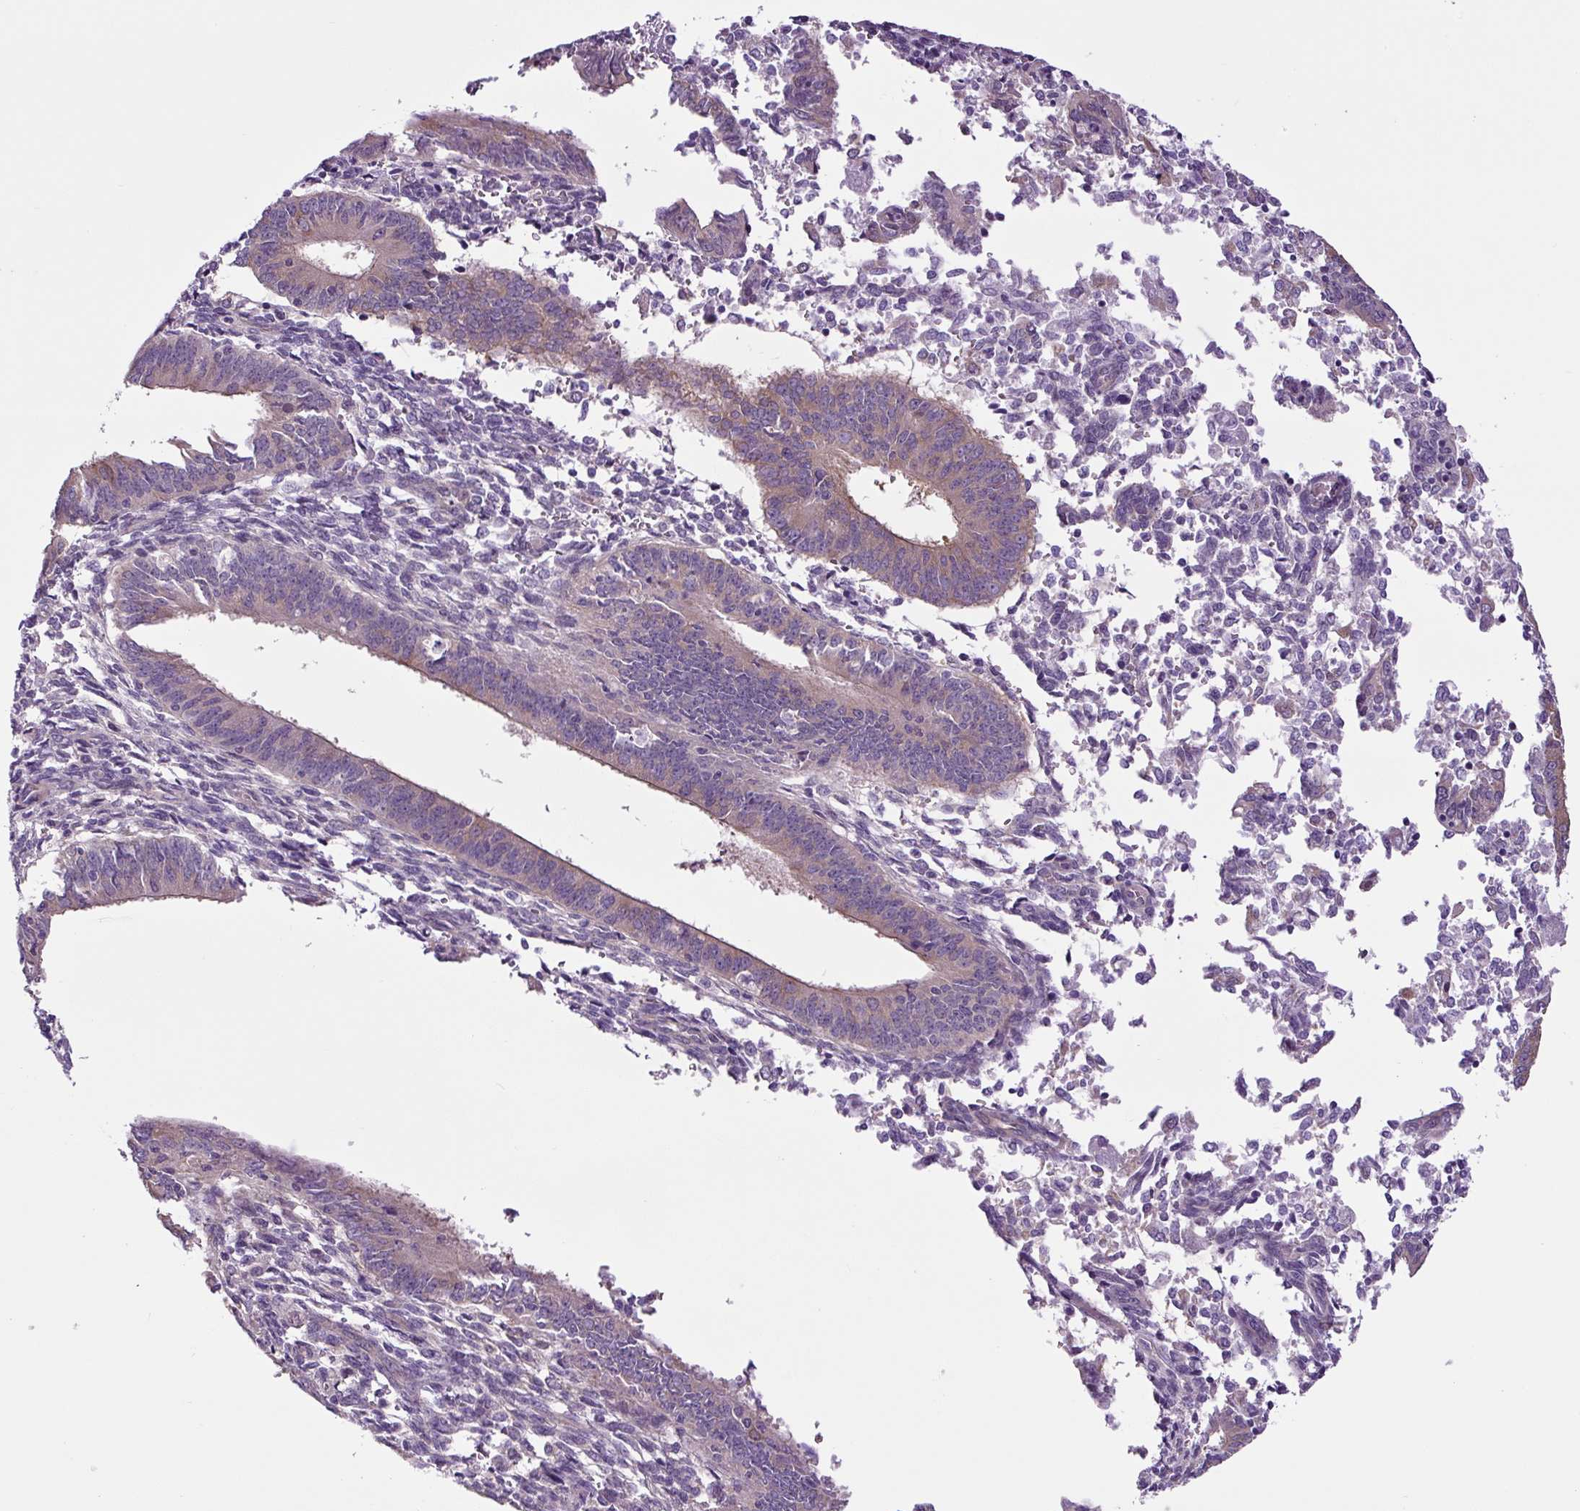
{"staining": {"intensity": "weak", "quantity": "25%-75%", "location": "cytoplasmic/membranous"}, "tissue": "endometrial cancer", "cell_type": "Tumor cells", "image_type": "cancer", "snomed": [{"axis": "morphology", "description": "Adenocarcinoma, NOS"}, {"axis": "topography", "description": "Endometrium"}], "caption": "IHC of human endometrial cancer shows low levels of weak cytoplasmic/membranous positivity in about 25%-75% of tumor cells. The protein of interest is stained brown, and the nuclei are stained in blue (DAB (3,3'-diaminobenzidine) IHC with brightfield microscopy, high magnification).", "gene": "GORASP1", "patient": {"sex": "female", "age": 50}}